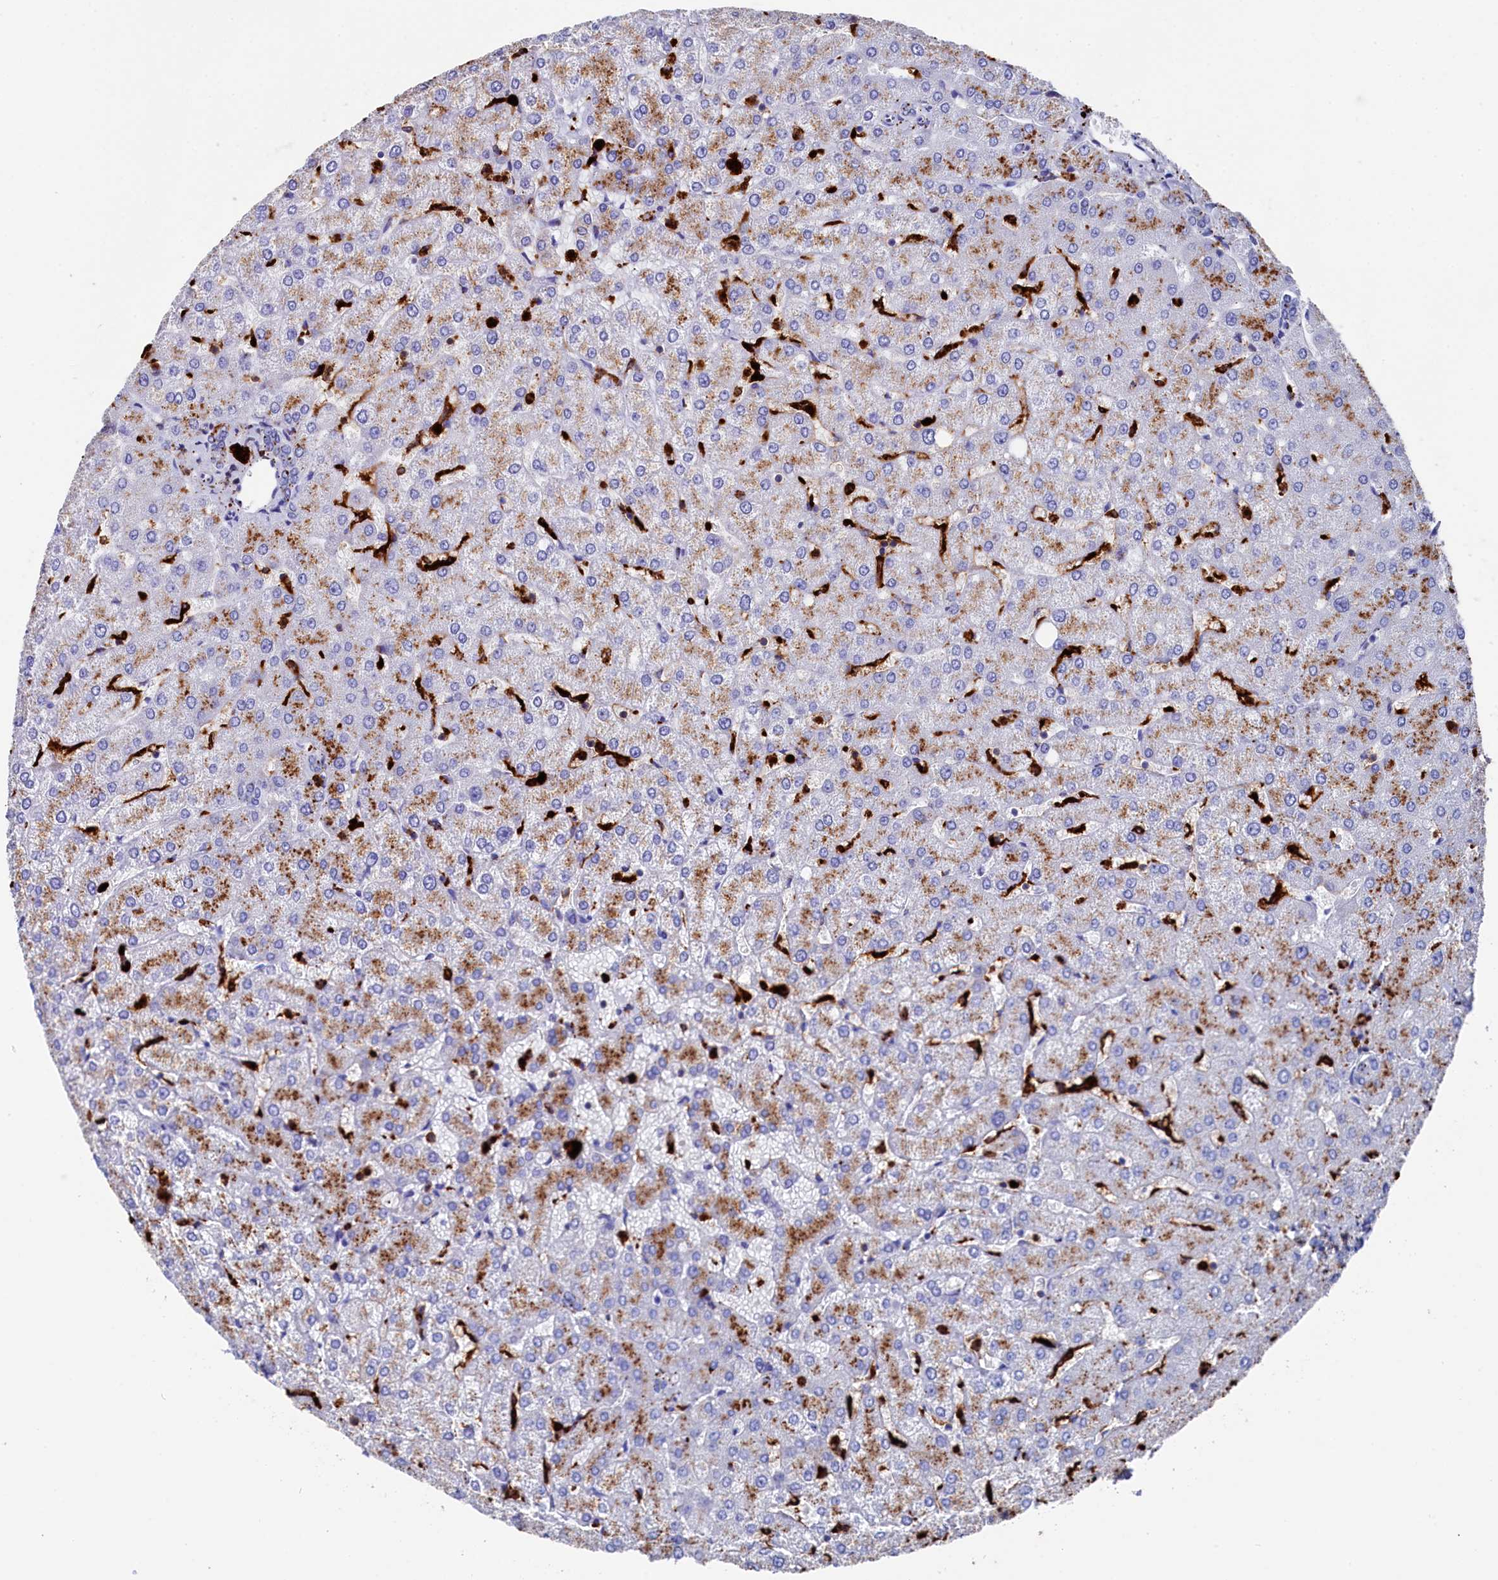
{"staining": {"intensity": "negative", "quantity": "none", "location": "none"}, "tissue": "liver", "cell_type": "Cholangiocytes", "image_type": "normal", "snomed": [{"axis": "morphology", "description": "Normal tissue, NOS"}, {"axis": "topography", "description": "Liver"}], "caption": "Immunohistochemical staining of benign liver reveals no significant expression in cholangiocytes. (DAB immunohistochemistry (IHC) with hematoxylin counter stain).", "gene": "PLAC8", "patient": {"sex": "female", "age": 54}}